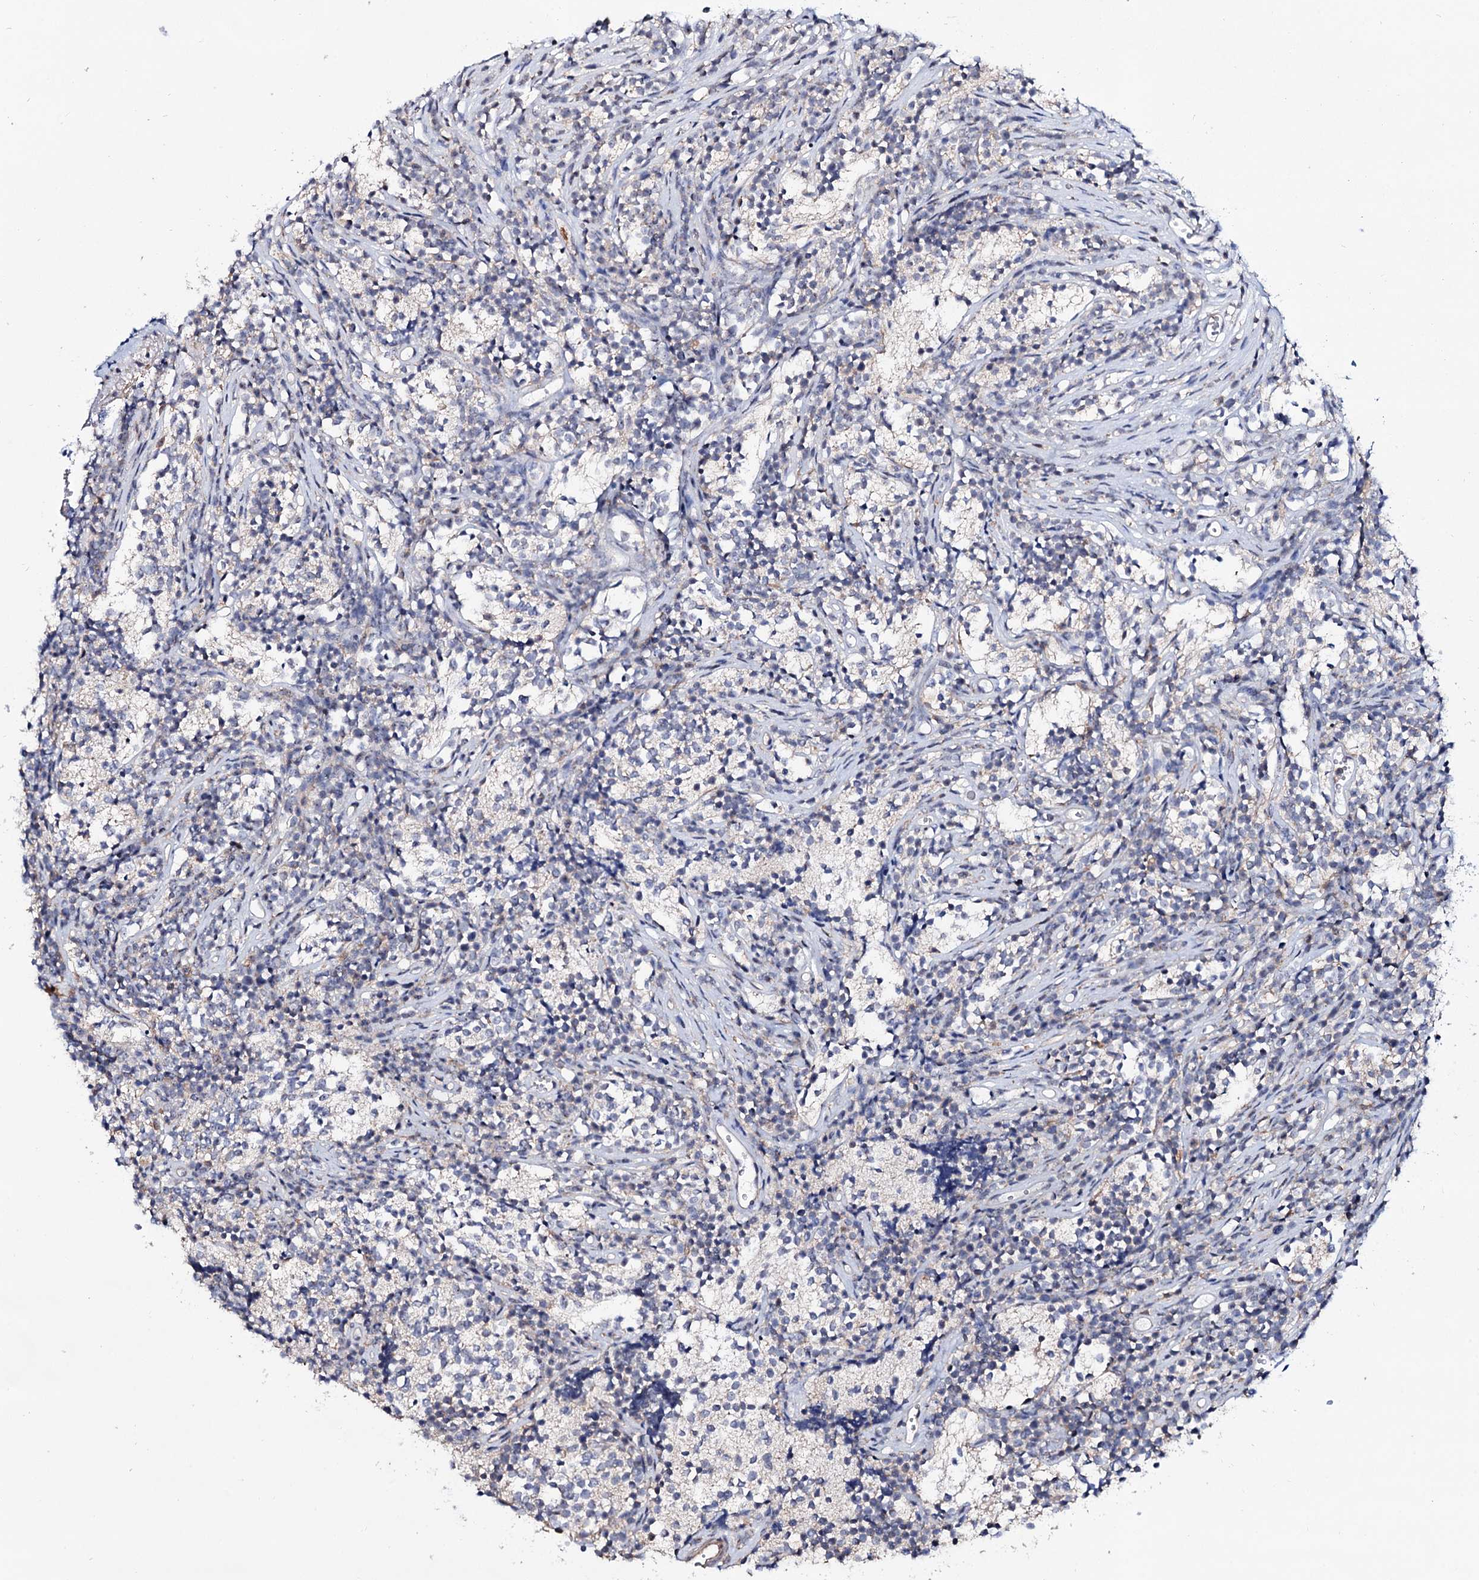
{"staining": {"intensity": "negative", "quantity": "none", "location": "none"}, "tissue": "glioma", "cell_type": "Tumor cells", "image_type": "cancer", "snomed": [{"axis": "morphology", "description": "Glioma, malignant, Low grade"}, {"axis": "topography", "description": "Brain"}], "caption": "Tumor cells are negative for brown protein staining in glioma.", "gene": "SEC24A", "patient": {"sex": "female", "age": 1}}